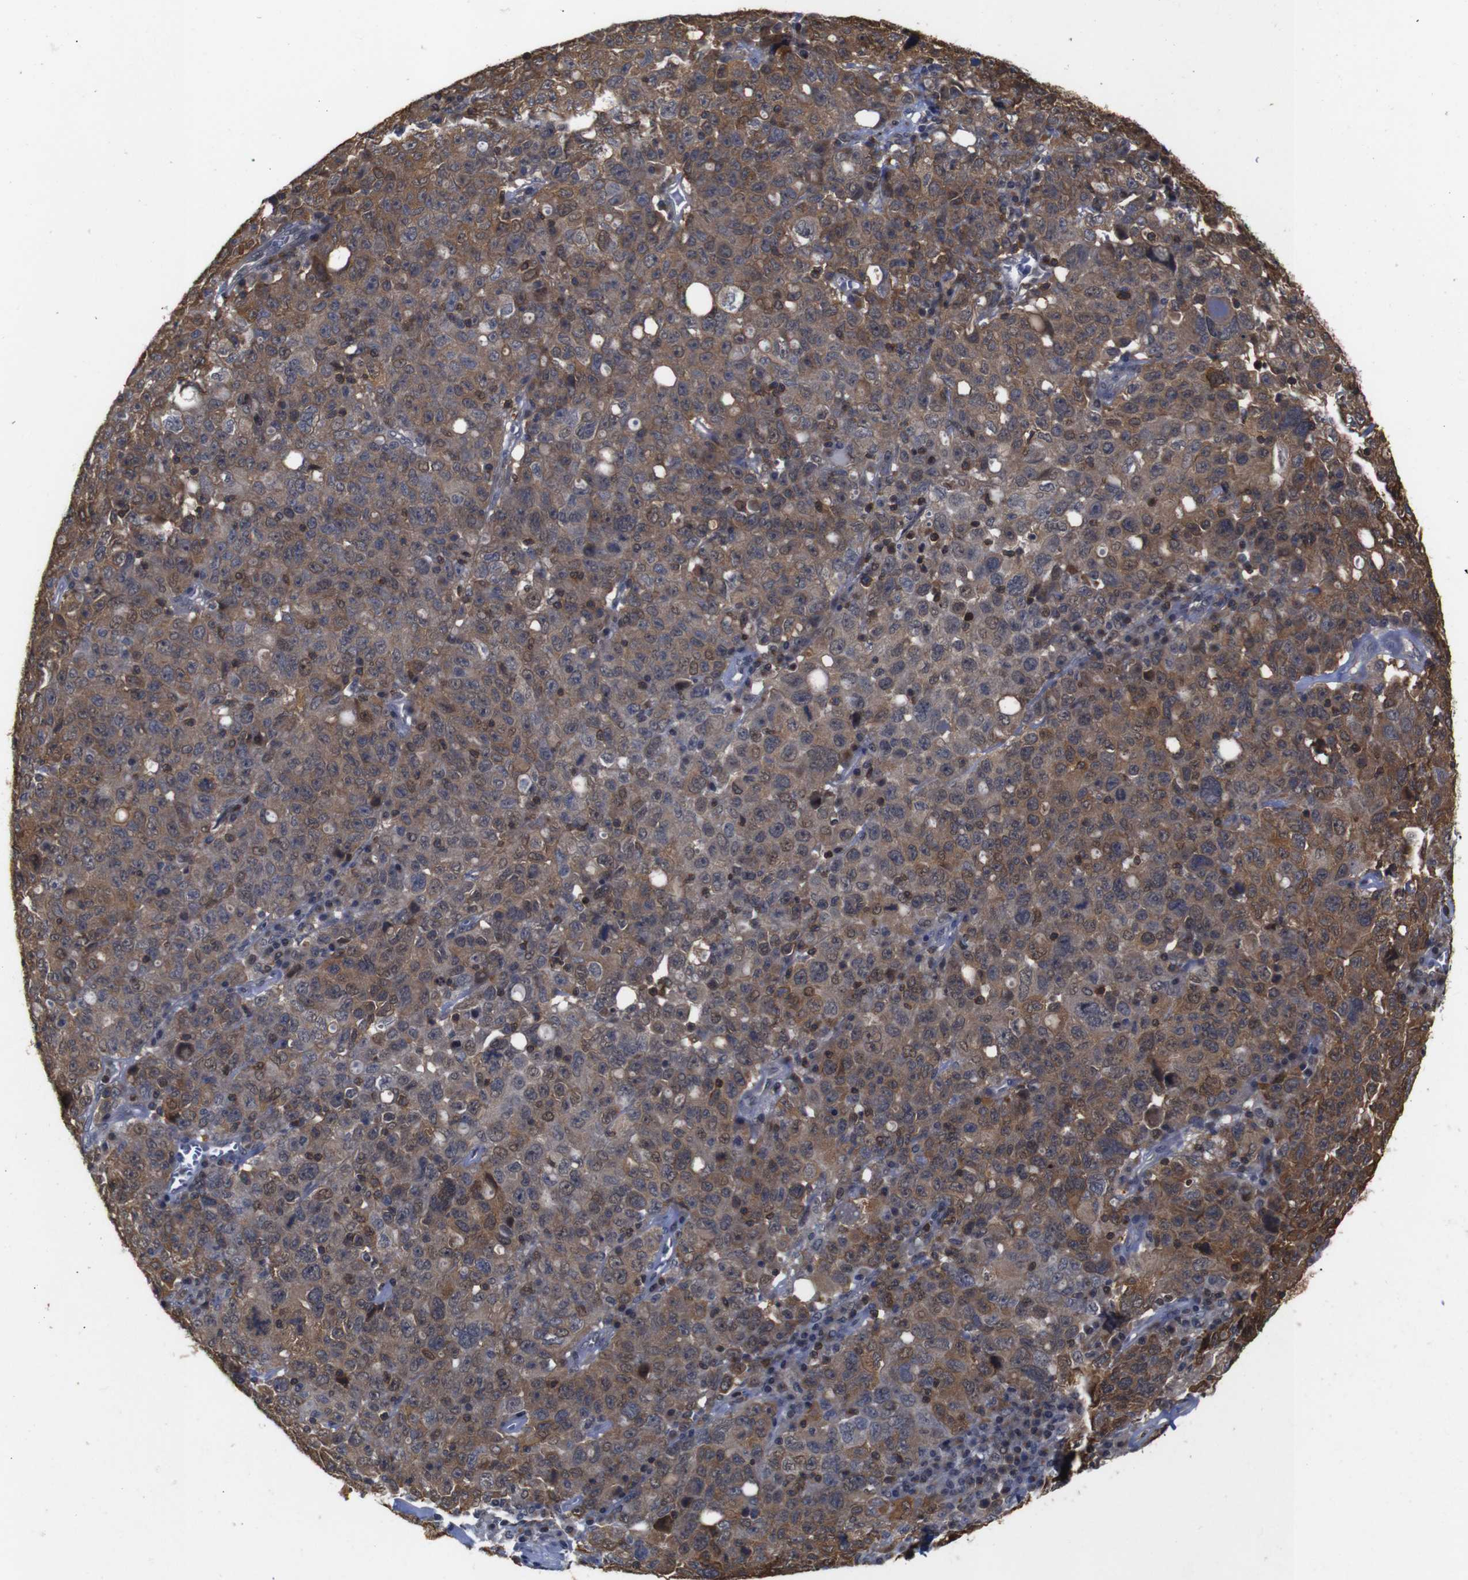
{"staining": {"intensity": "moderate", "quantity": ">75%", "location": "cytoplasmic/membranous,nuclear"}, "tissue": "ovarian cancer", "cell_type": "Tumor cells", "image_type": "cancer", "snomed": [{"axis": "morphology", "description": "Carcinoma, endometroid"}, {"axis": "topography", "description": "Ovary"}], "caption": "IHC (DAB (3,3'-diaminobenzidine)) staining of endometroid carcinoma (ovarian) displays moderate cytoplasmic/membranous and nuclear protein staining in about >75% of tumor cells.", "gene": "BRWD3", "patient": {"sex": "female", "age": 62}}